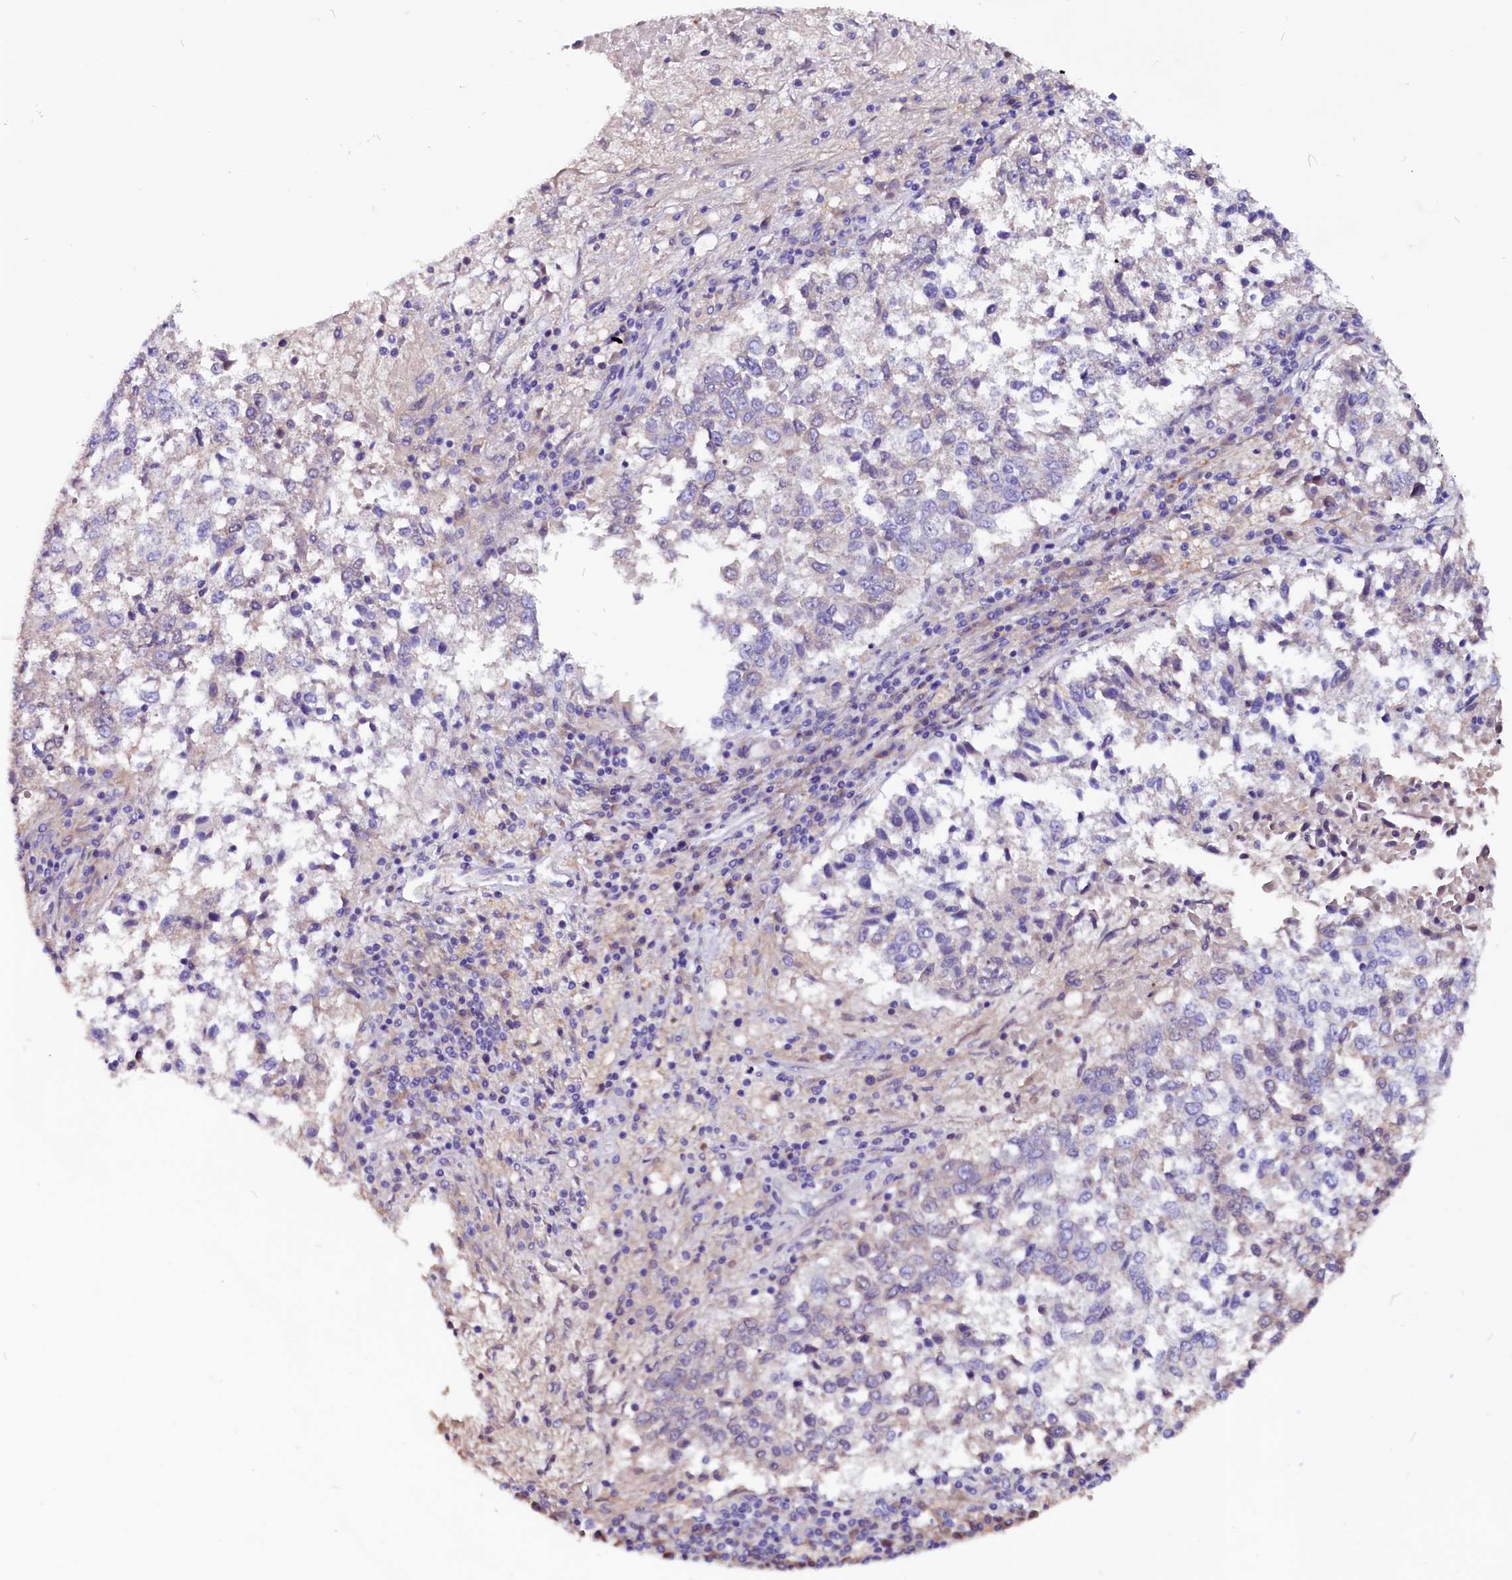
{"staining": {"intensity": "negative", "quantity": "none", "location": "none"}, "tissue": "lung cancer", "cell_type": "Tumor cells", "image_type": "cancer", "snomed": [{"axis": "morphology", "description": "Squamous cell carcinoma, NOS"}, {"axis": "topography", "description": "Lung"}], "caption": "This is an immunohistochemistry (IHC) micrograph of lung squamous cell carcinoma. There is no positivity in tumor cells.", "gene": "CCBE1", "patient": {"sex": "male", "age": 73}}